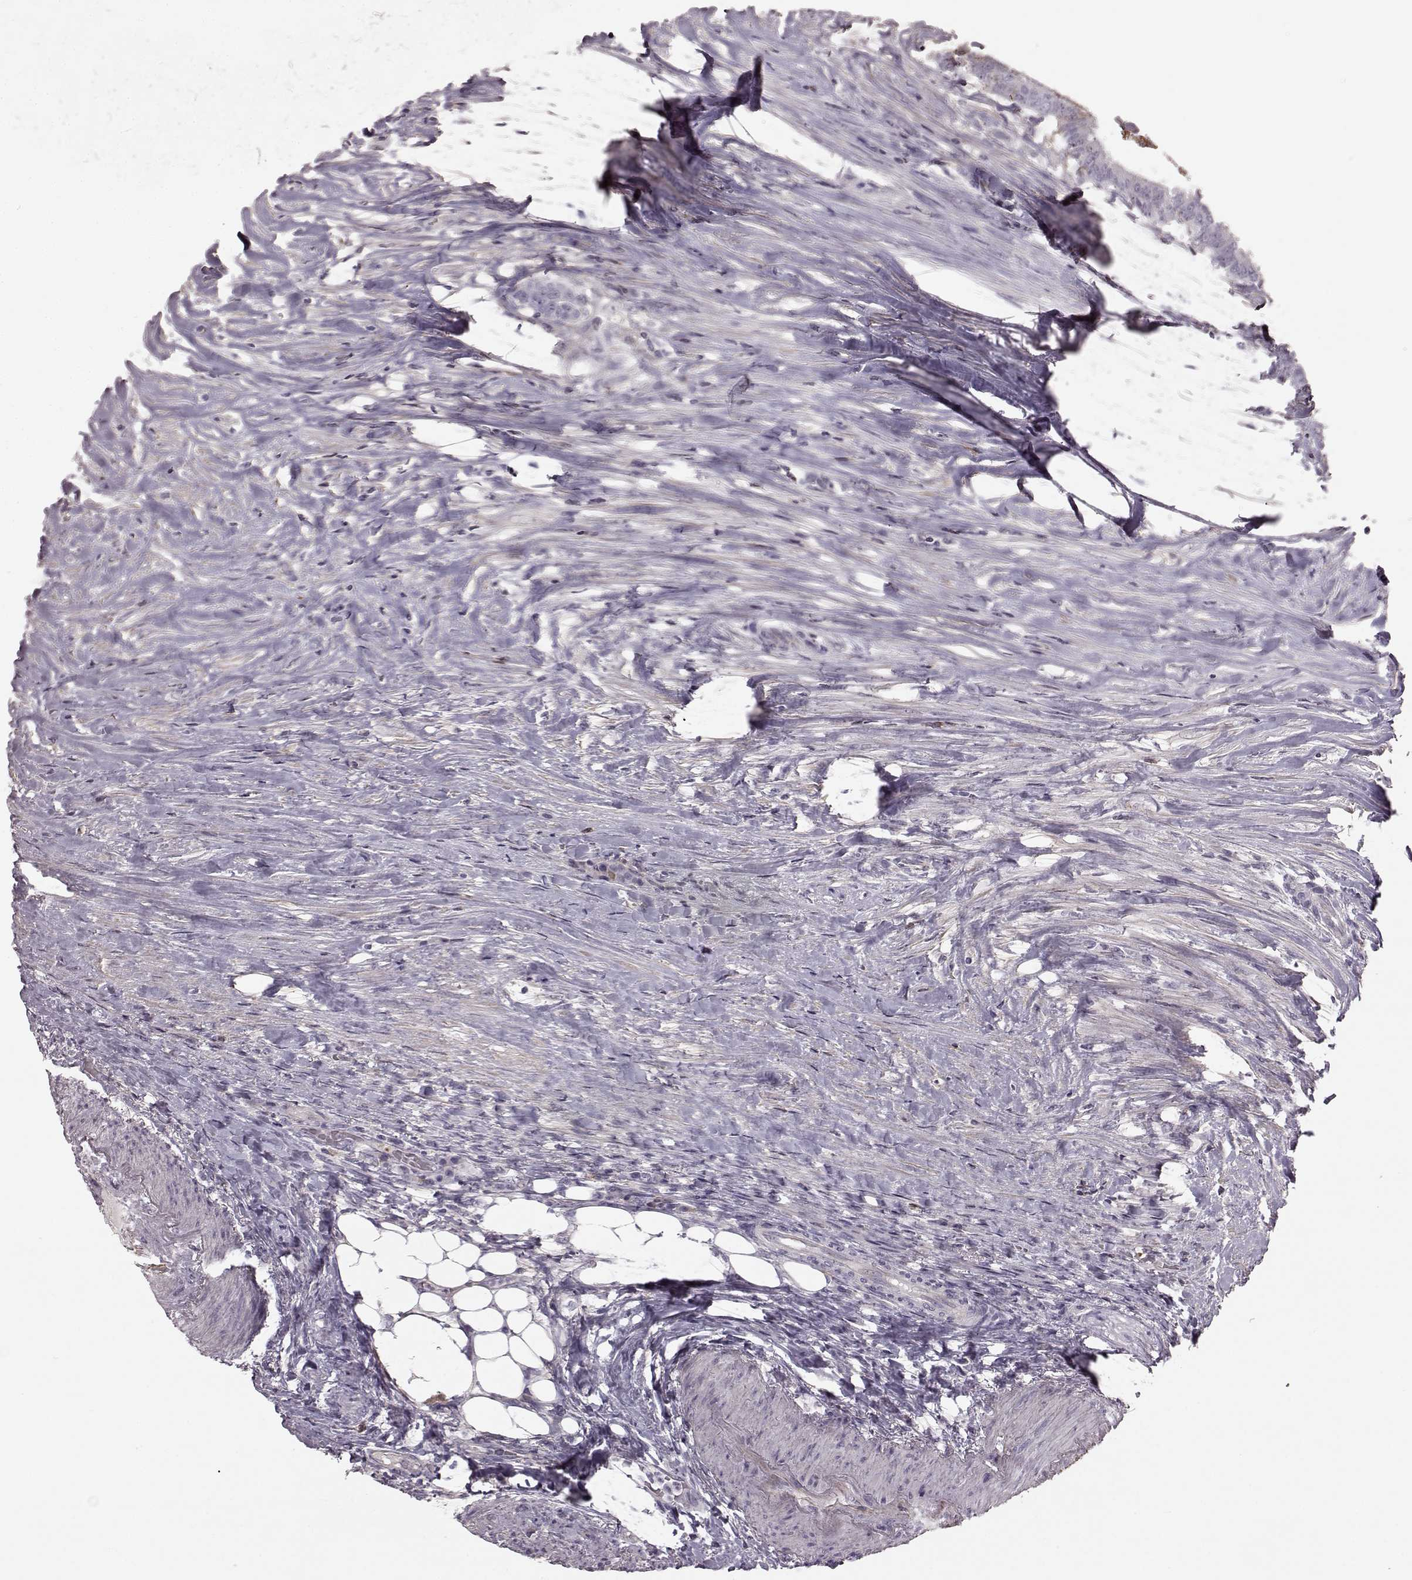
{"staining": {"intensity": "weak", "quantity": "<25%", "location": "cytoplasmic/membranous"}, "tissue": "colorectal cancer", "cell_type": "Tumor cells", "image_type": "cancer", "snomed": [{"axis": "morphology", "description": "Adenocarcinoma, NOS"}, {"axis": "topography", "description": "Colon"}], "caption": "IHC image of human adenocarcinoma (colorectal) stained for a protein (brown), which displays no expression in tumor cells. (DAB (3,3'-diaminobenzidine) immunohistochemistry (IHC) visualized using brightfield microscopy, high magnification).", "gene": "PDCD1", "patient": {"sex": "female", "age": 43}}